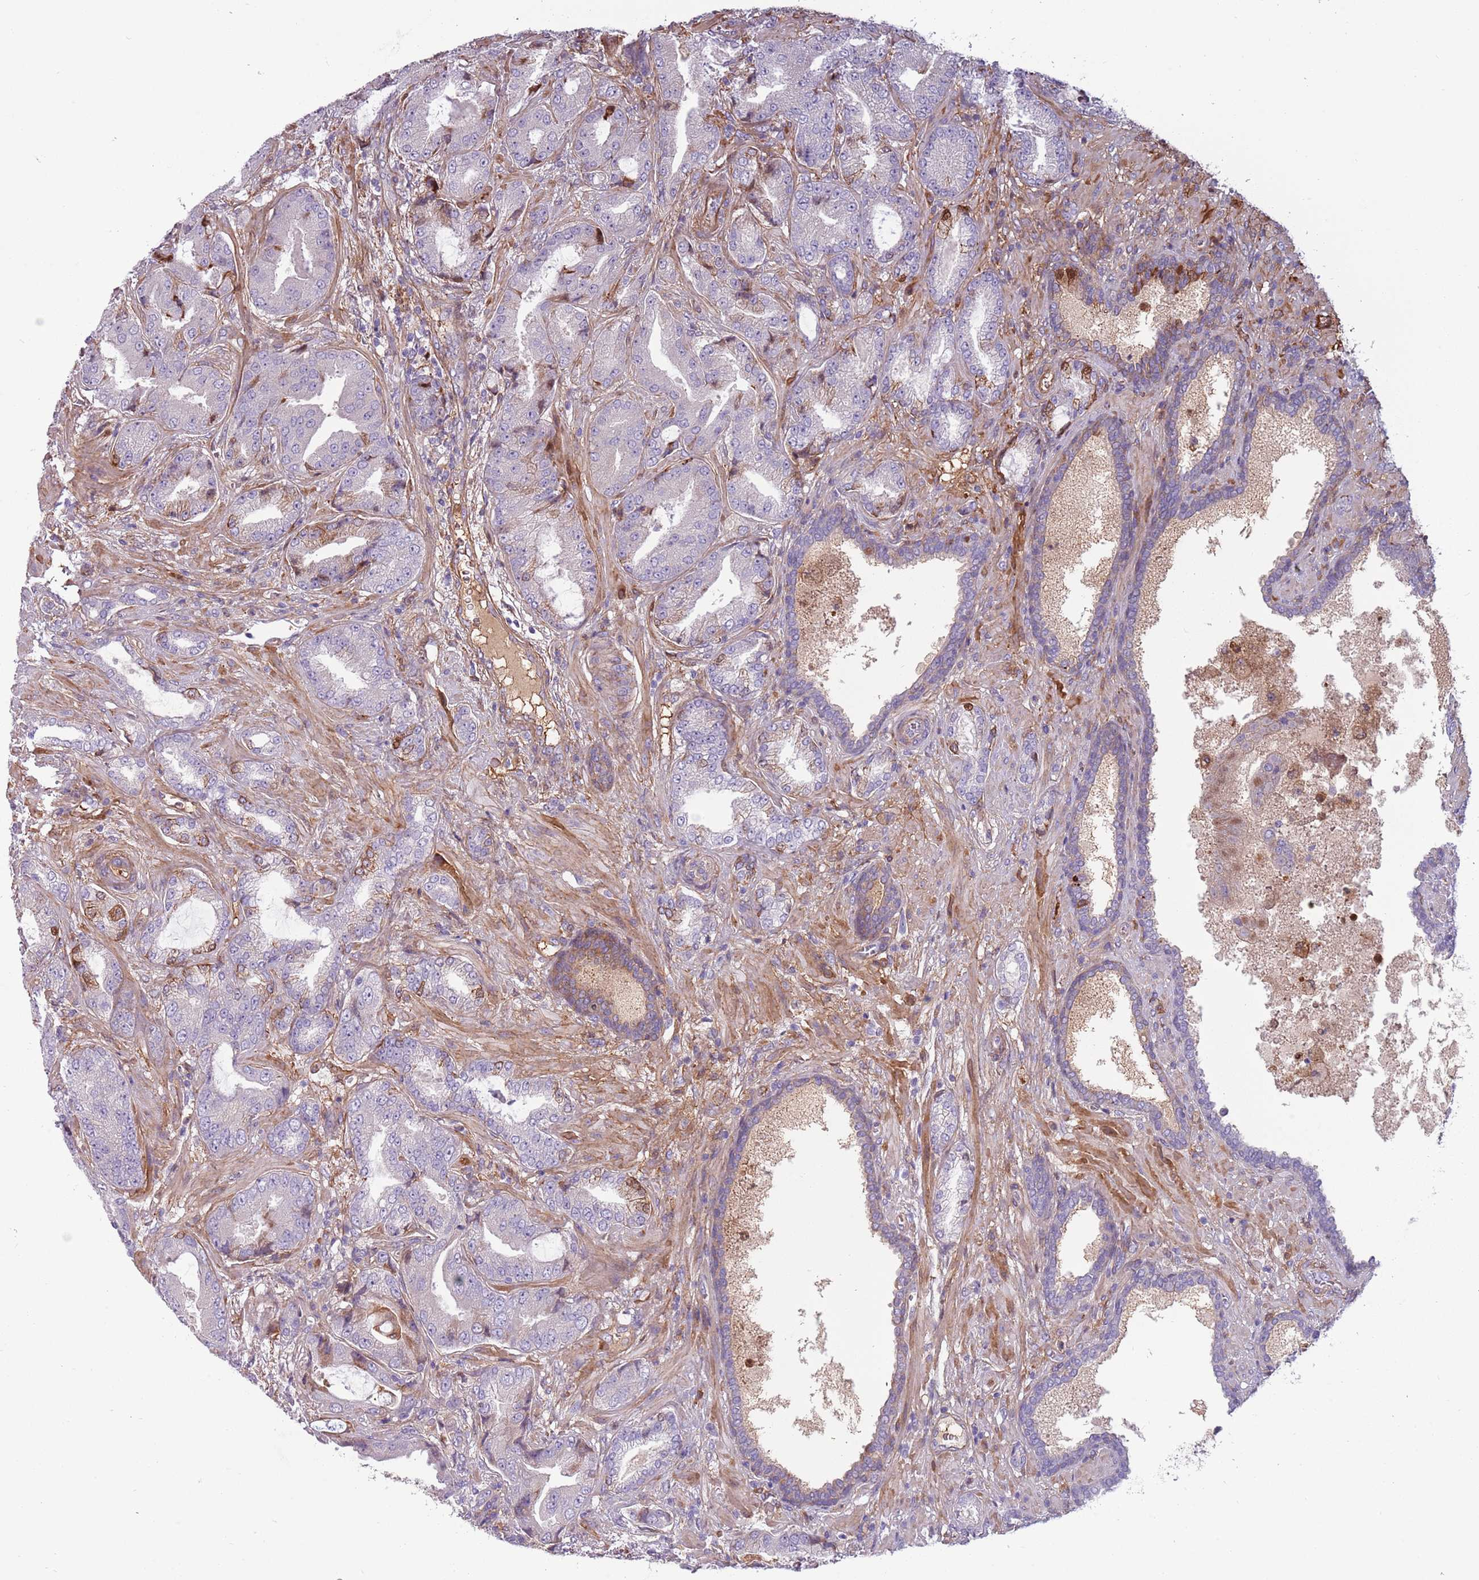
{"staining": {"intensity": "moderate", "quantity": "<25%", "location": "cytoplasmic/membranous"}, "tissue": "prostate cancer", "cell_type": "Tumor cells", "image_type": "cancer", "snomed": [{"axis": "morphology", "description": "Adenocarcinoma, High grade"}, {"axis": "topography", "description": "Prostate"}], "caption": "This photomicrograph displays immunohistochemistry staining of high-grade adenocarcinoma (prostate), with low moderate cytoplasmic/membranous staining in approximately <25% of tumor cells.", "gene": "NADK", "patient": {"sex": "male", "age": 68}}